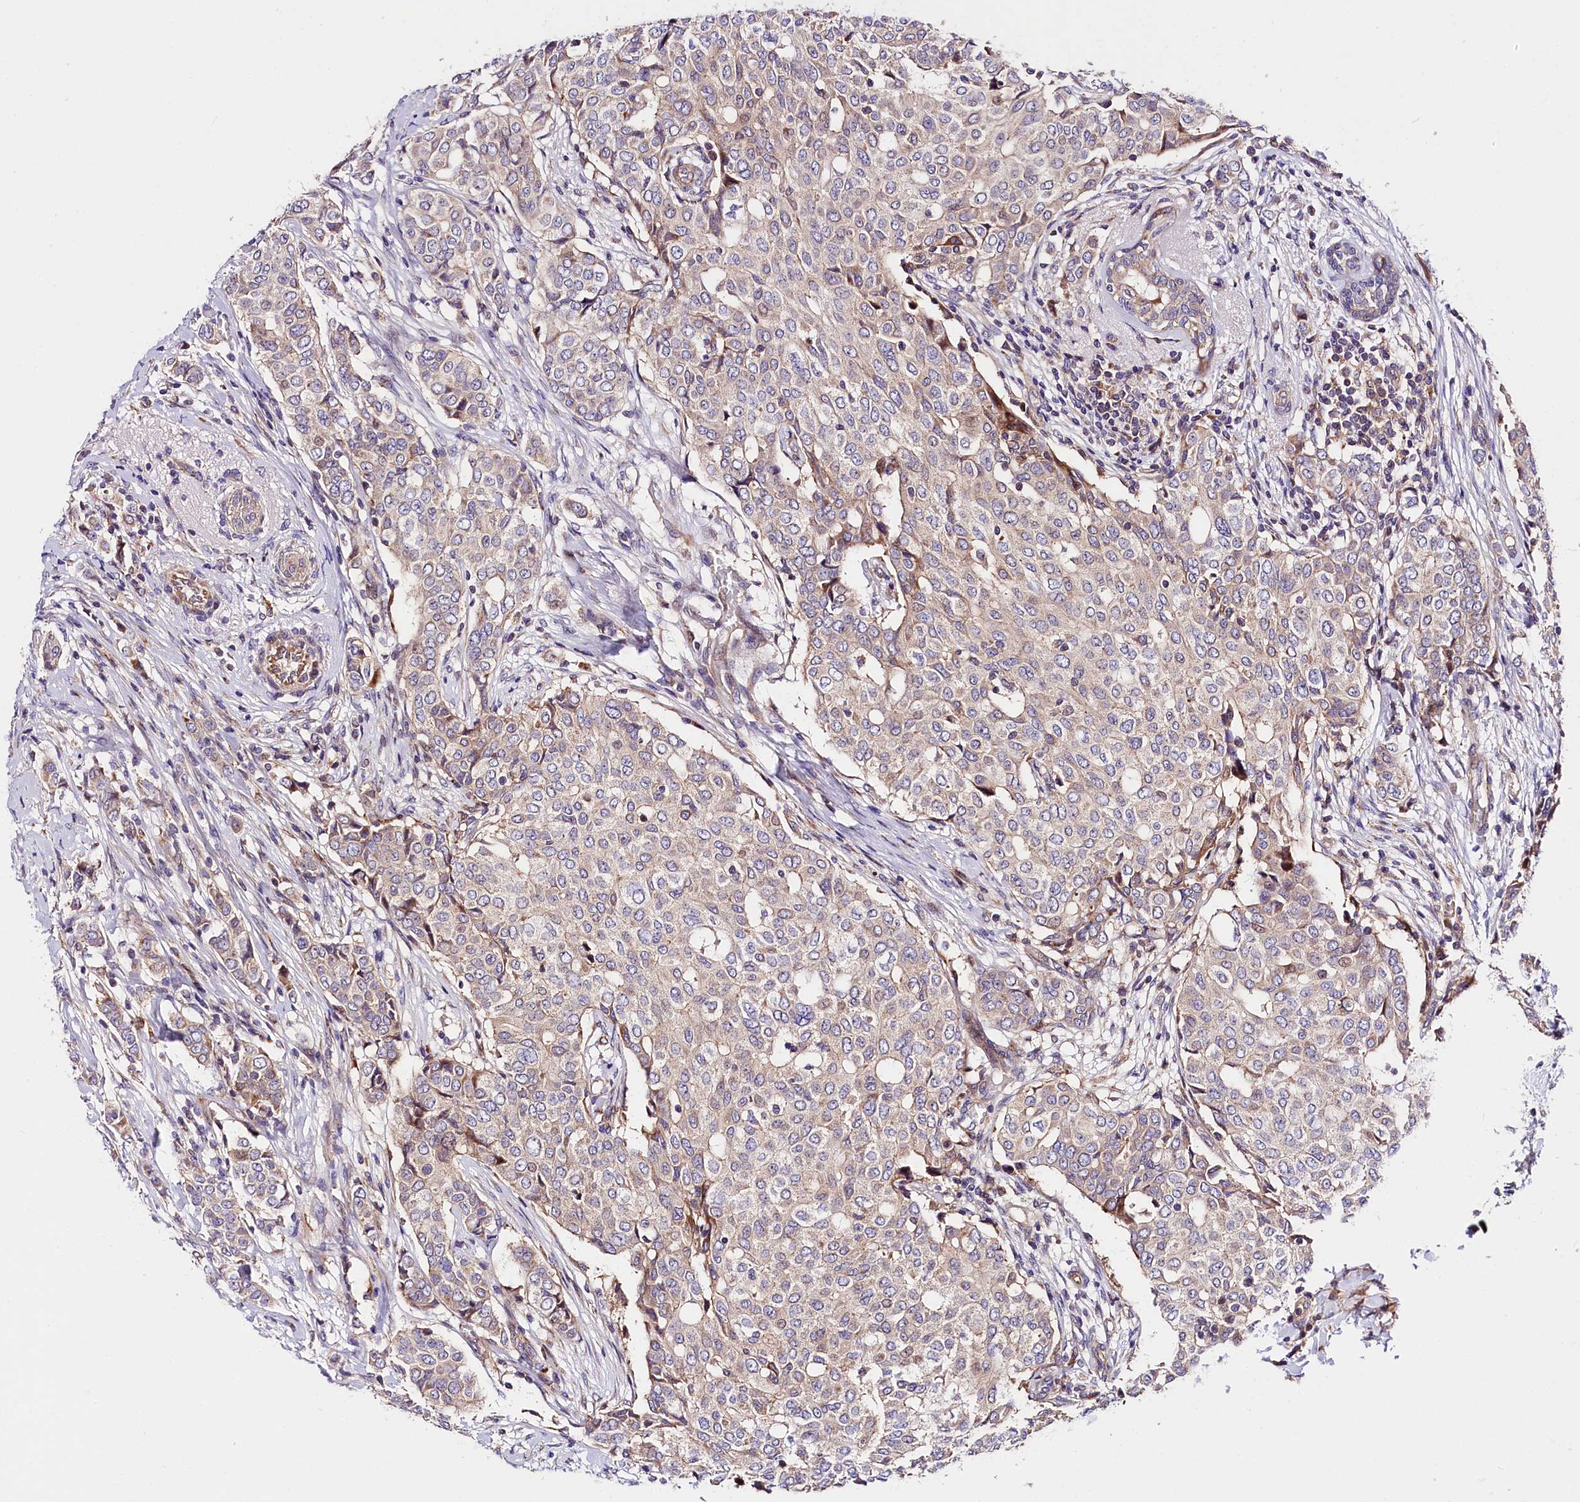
{"staining": {"intensity": "weak", "quantity": "<25%", "location": "cytoplasmic/membranous"}, "tissue": "breast cancer", "cell_type": "Tumor cells", "image_type": "cancer", "snomed": [{"axis": "morphology", "description": "Lobular carcinoma"}, {"axis": "topography", "description": "Breast"}], "caption": "Immunohistochemical staining of breast cancer (lobular carcinoma) shows no significant positivity in tumor cells.", "gene": "ARMC6", "patient": {"sex": "female", "age": 51}}